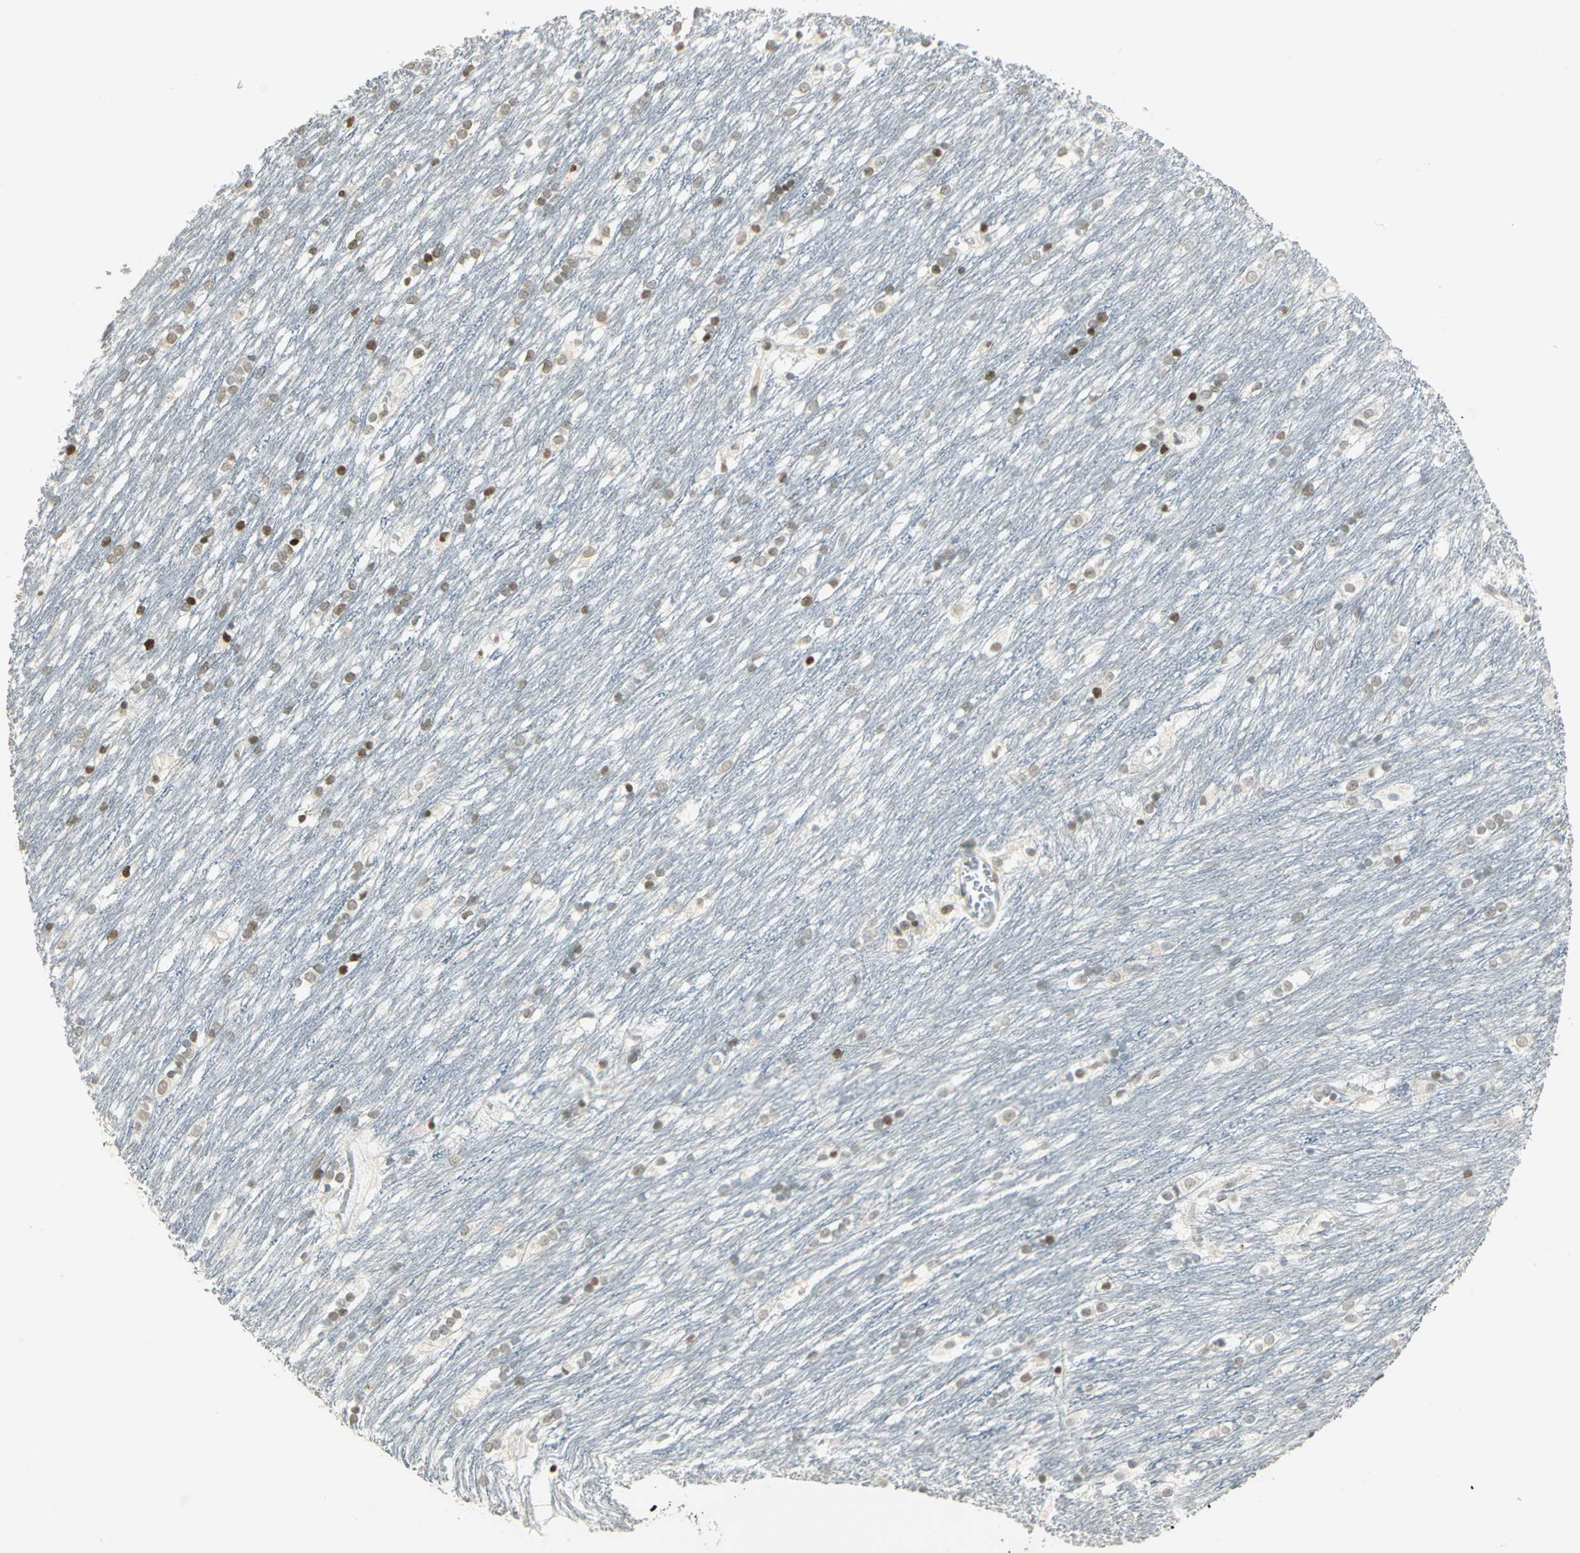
{"staining": {"intensity": "moderate", "quantity": "<25%", "location": "nuclear"}, "tissue": "caudate", "cell_type": "Glial cells", "image_type": "normal", "snomed": [{"axis": "morphology", "description": "Normal tissue, NOS"}, {"axis": "topography", "description": "Lateral ventricle wall"}], "caption": "Unremarkable caudate exhibits moderate nuclear expression in about <25% of glial cells.", "gene": "AK6", "patient": {"sex": "female", "age": 19}}